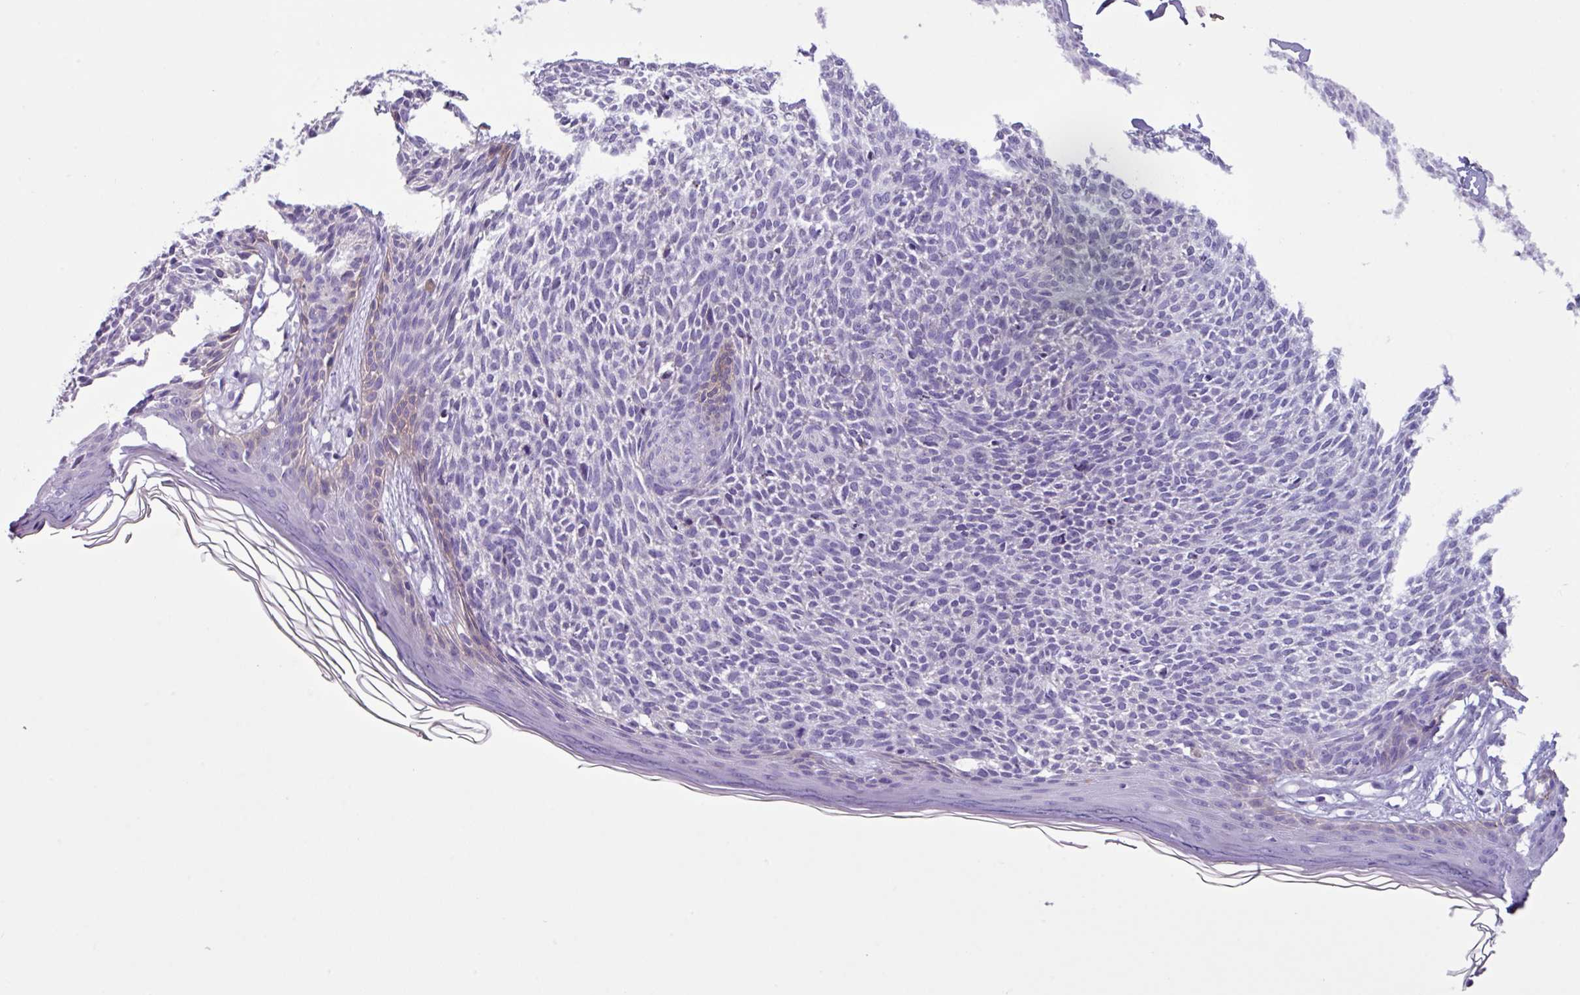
{"staining": {"intensity": "negative", "quantity": "none", "location": "none"}, "tissue": "skin cancer", "cell_type": "Tumor cells", "image_type": "cancer", "snomed": [{"axis": "morphology", "description": "Basal cell carcinoma"}, {"axis": "topography", "description": "Skin"}], "caption": "DAB (3,3'-diaminobenzidine) immunohistochemical staining of skin basal cell carcinoma demonstrates no significant staining in tumor cells.", "gene": "CYSTM1", "patient": {"sex": "female", "age": 66}}